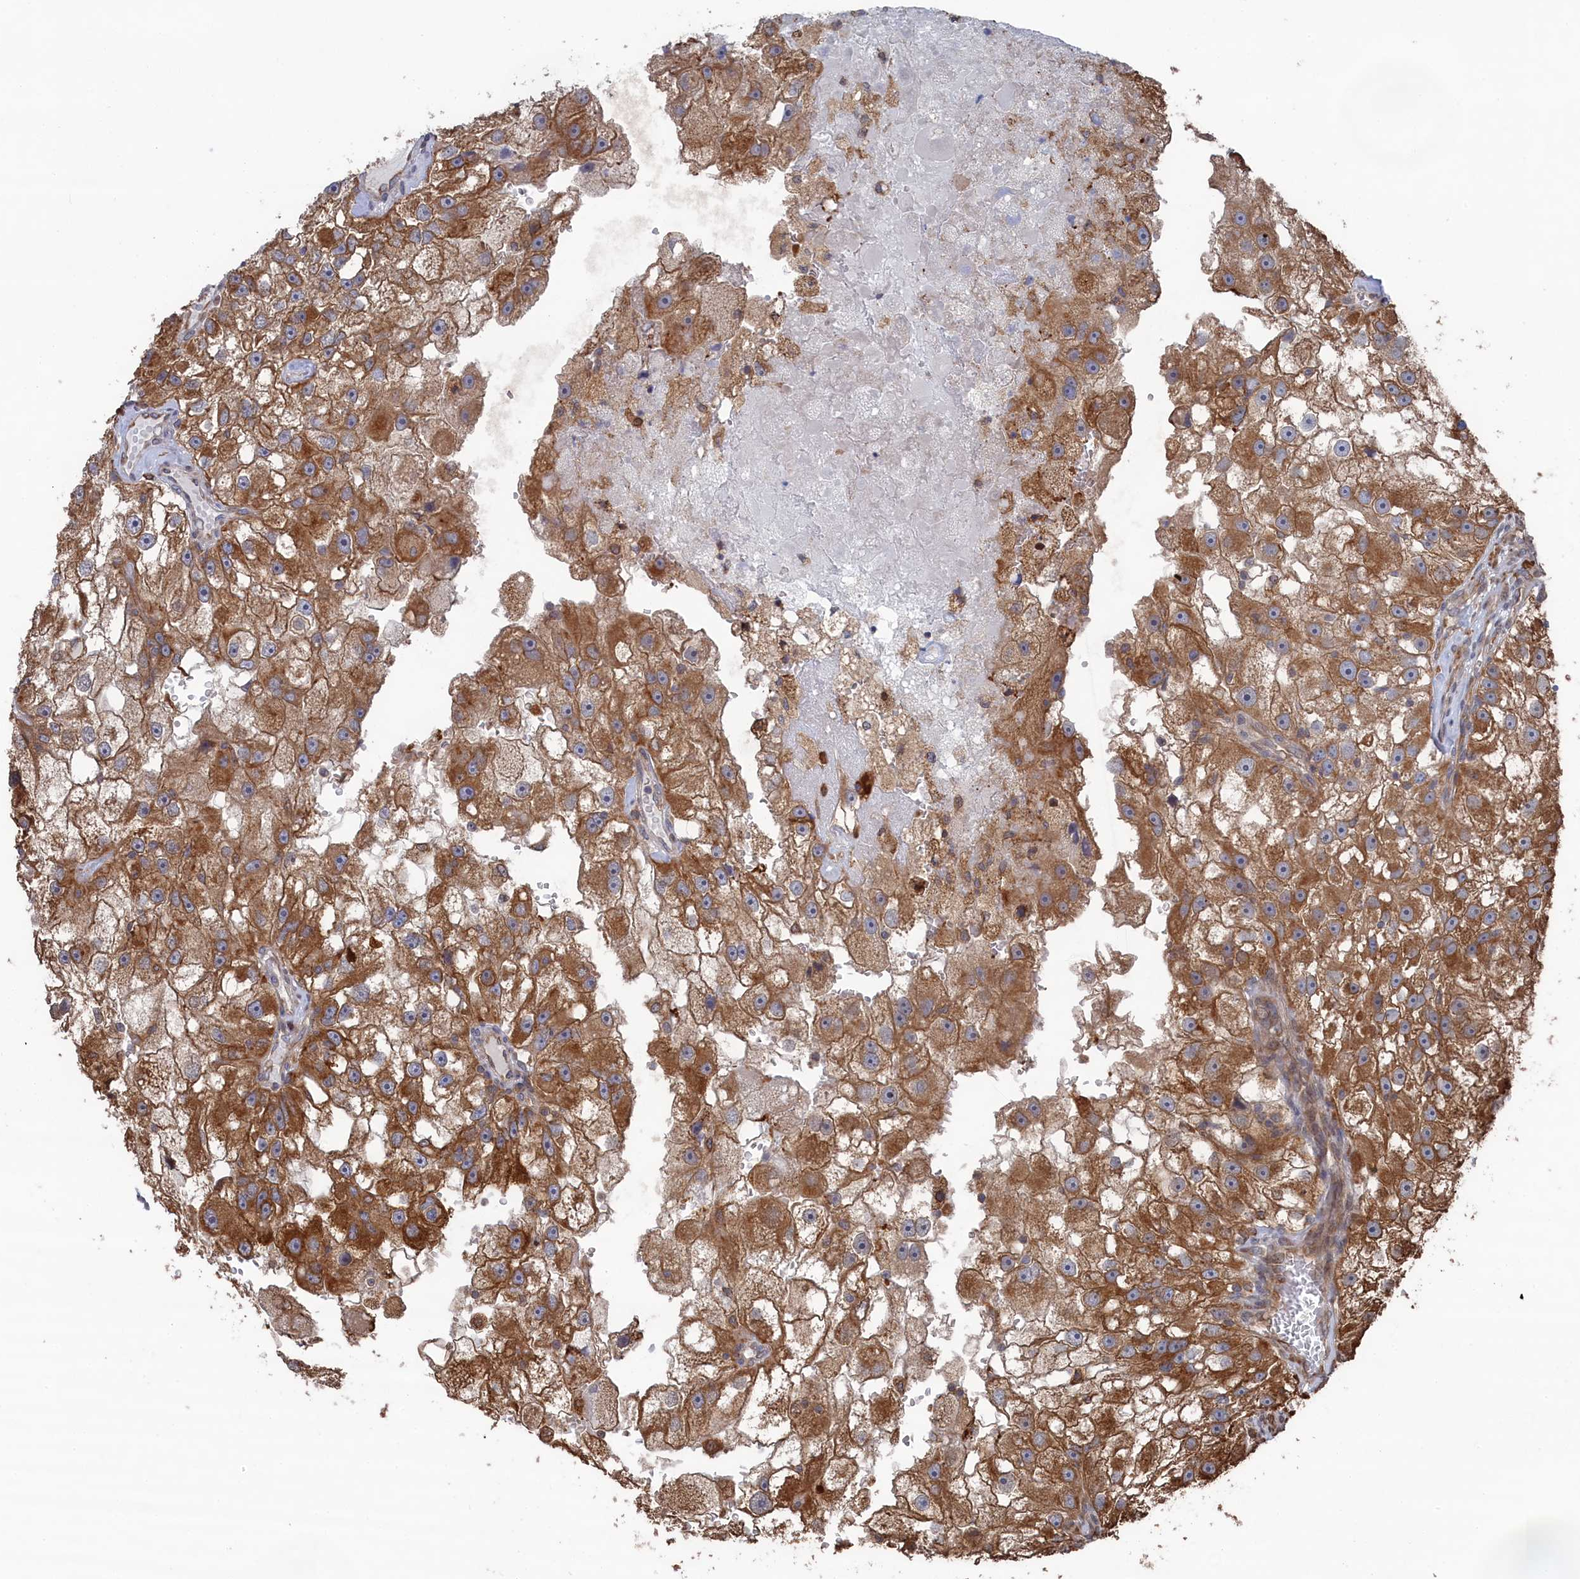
{"staining": {"intensity": "moderate", "quantity": ">75%", "location": "cytoplasmic/membranous"}, "tissue": "renal cancer", "cell_type": "Tumor cells", "image_type": "cancer", "snomed": [{"axis": "morphology", "description": "Adenocarcinoma, NOS"}, {"axis": "topography", "description": "Kidney"}], "caption": "The immunohistochemical stain highlights moderate cytoplasmic/membranous staining in tumor cells of renal cancer (adenocarcinoma) tissue.", "gene": "BPIFB6", "patient": {"sex": "male", "age": 63}}